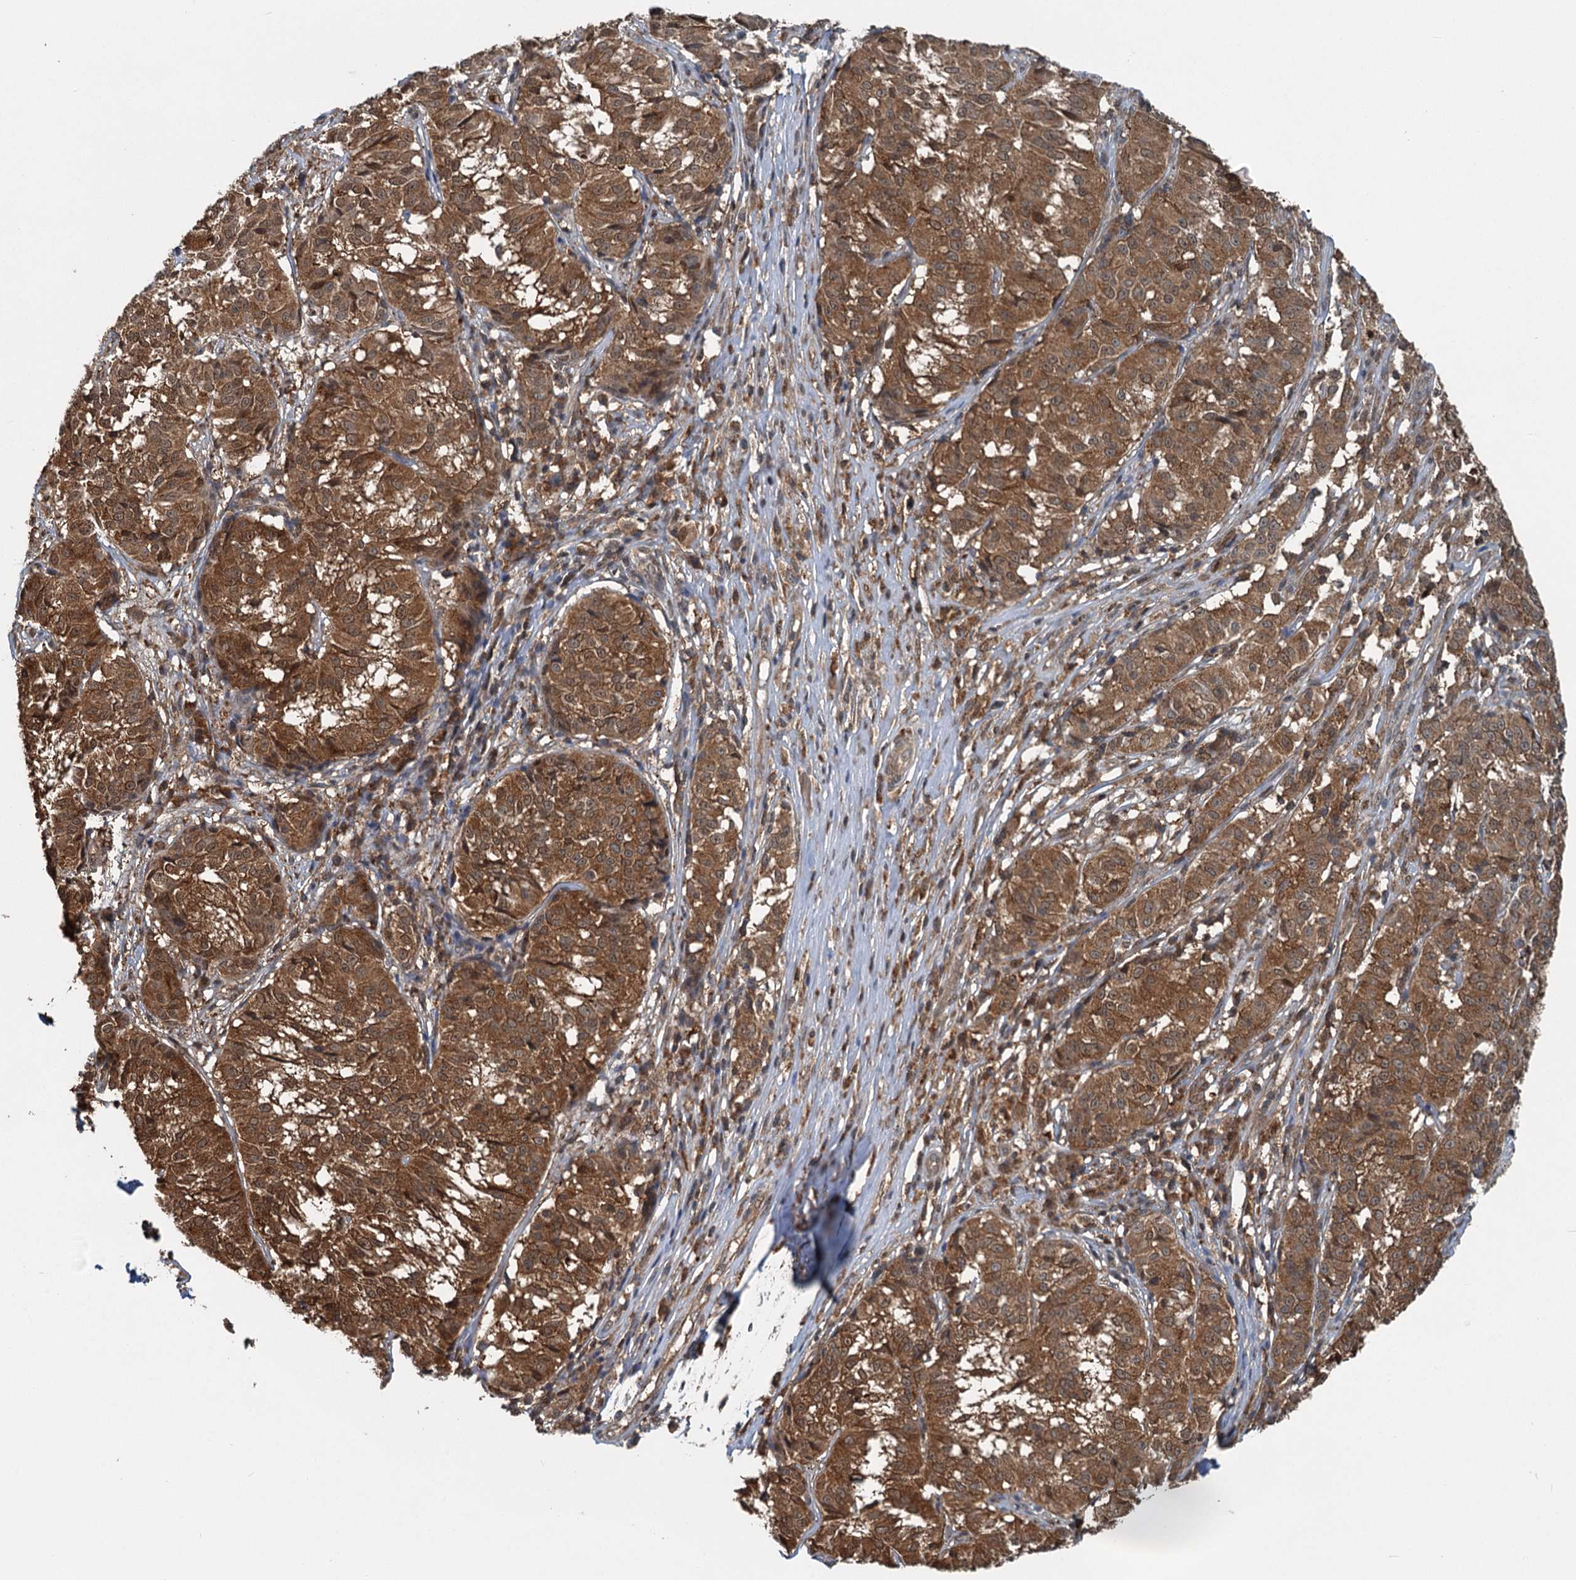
{"staining": {"intensity": "strong", "quantity": ">75%", "location": "cytoplasmic/membranous"}, "tissue": "melanoma", "cell_type": "Tumor cells", "image_type": "cancer", "snomed": [{"axis": "morphology", "description": "Malignant melanoma, NOS"}, {"axis": "topography", "description": "Skin"}], "caption": "Melanoma was stained to show a protein in brown. There is high levels of strong cytoplasmic/membranous expression in approximately >75% of tumor cells.", "gene": "GPI", "patient": {"sex": "female", "age": 72}}